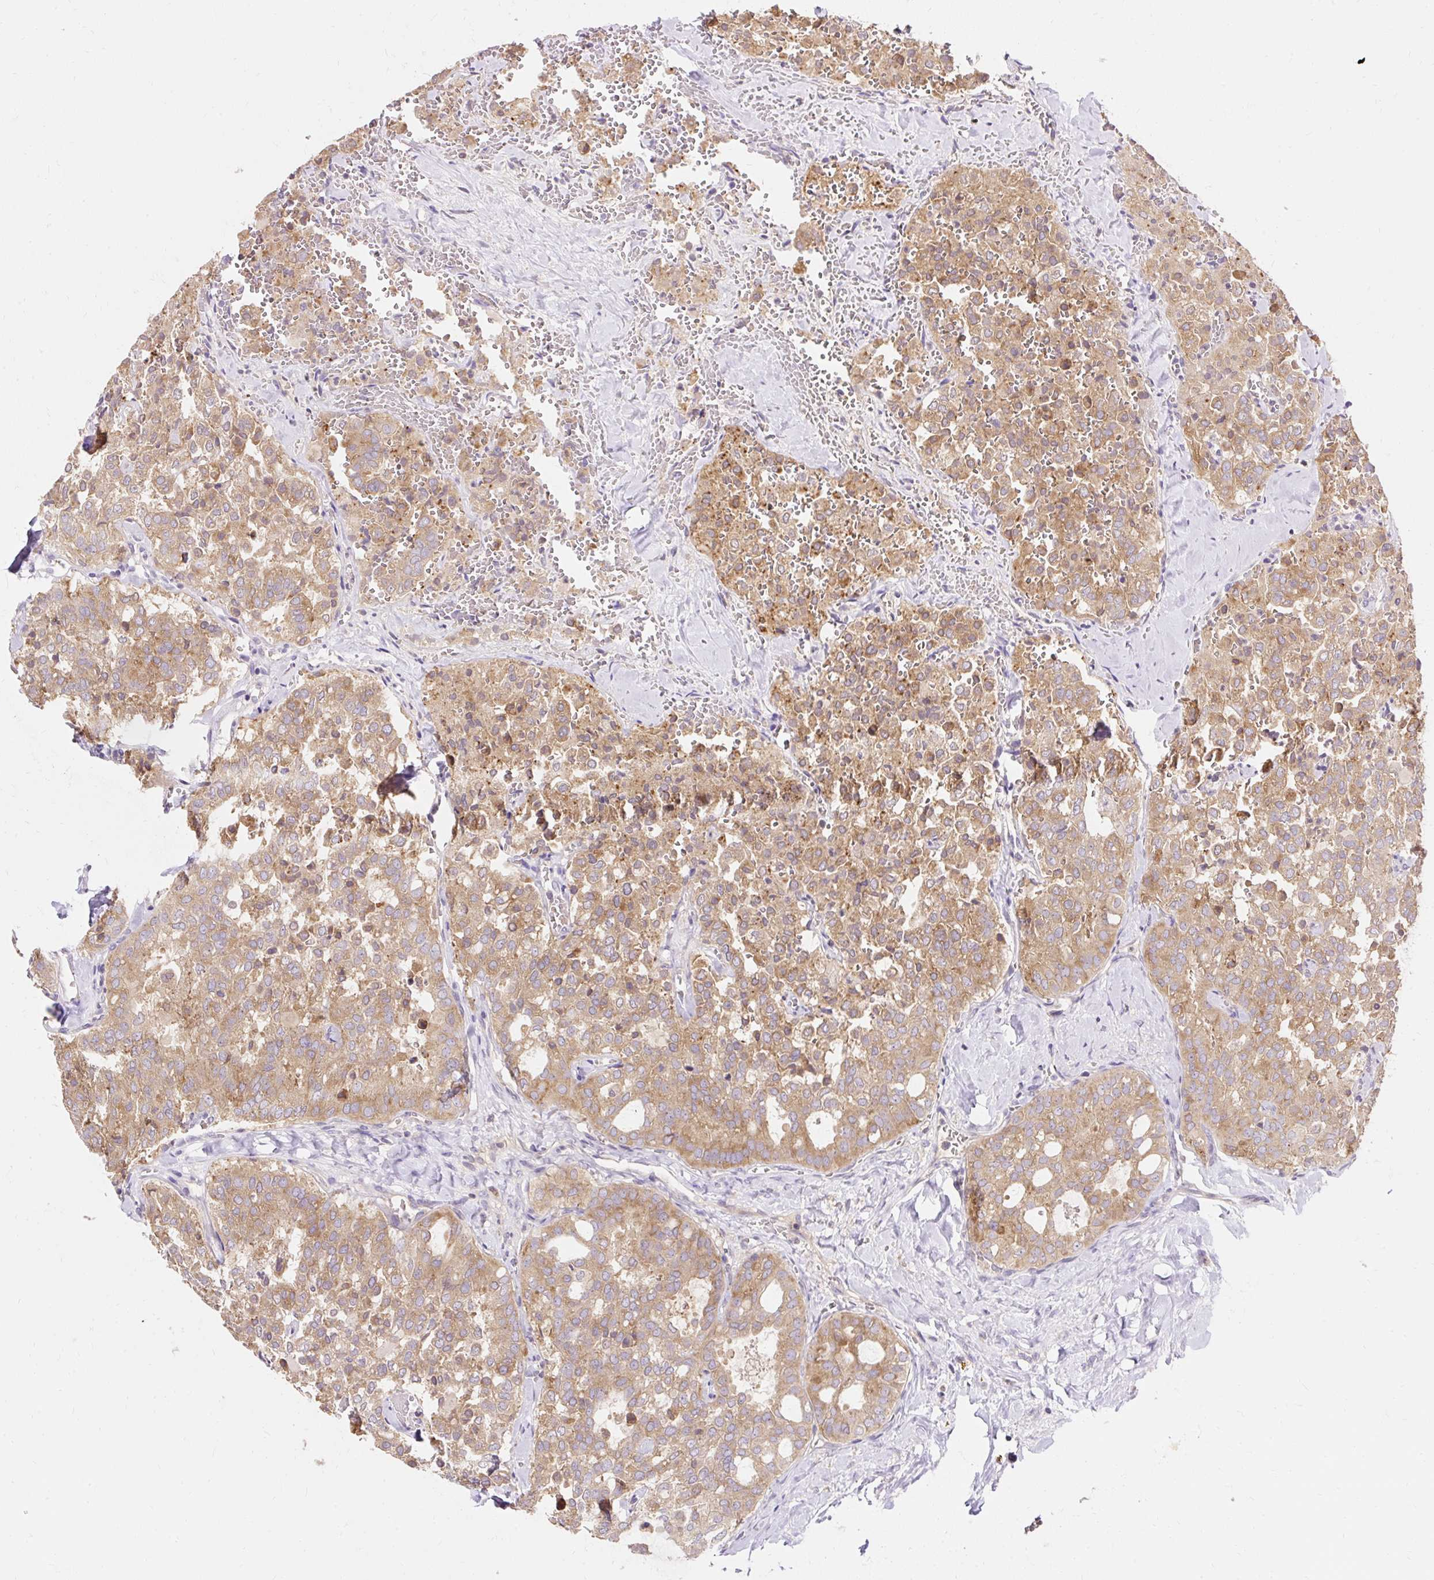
{"staining": {"intensity": "moderate", "quantity": ">75%", "location": "cytoplasmic/membranous"}, "tissue": "thyroid cancer", "cell_type": "Tumor cells", "image_type": "cancer", "snomed": [{"axis": "morphology", "description": "Follicular adenoma carcinoma, NOS"}, {"axis": "topography", "description": "Thyroid gland"}], "caption": "IHC photomicrograph of neoplastic tissue: thyroid follicular adenoma carcinoma stained using IHC exhibits medium levels of moderate protein expression localized specifically in the cytoplasmic/membranous of tumor cells, appearing as a cytoplasmic/membranous brown color.", "gene": "SEC63", "patient": {"sex": "male", "age": 75}}